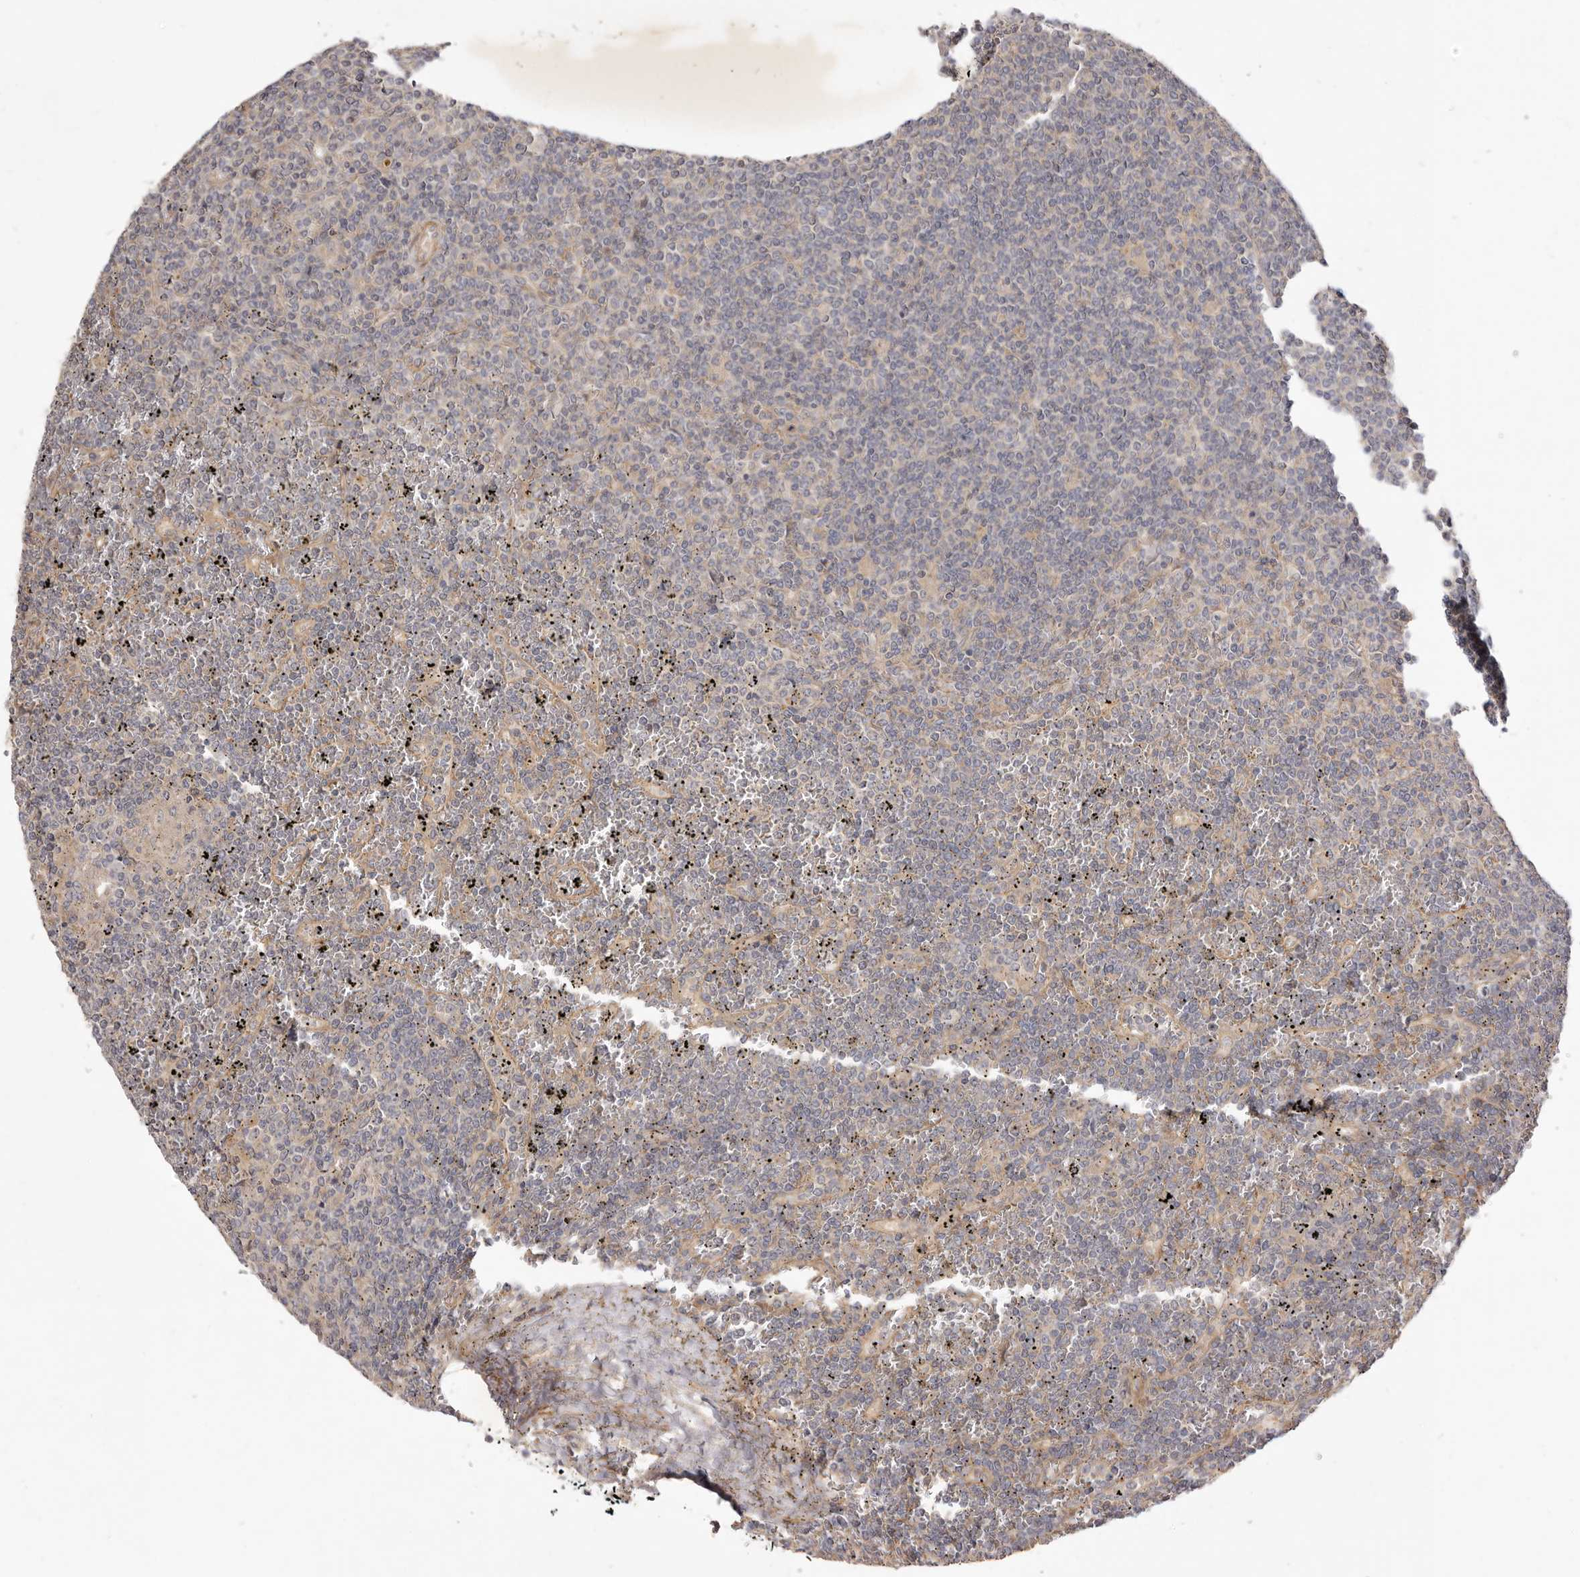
{"staining": {"intensity": "negative", "quantity": "none", "location": "none"}, "tissue": "lymphoma", "cell_type": "Tumor cells", "image_type": "cancer", "snomed": [{"axis": "morphology", "description": "Malignant lymphoma, non-Hodgkin's type, Low grade"}, {"axis": "topography", "description": "Spleen"}], "caption": "There is no significant staining in tumor cells of malignant lymphoma, non-Hodgkin's type (low-grade).", "gene": "ADAMTS9", "patient": {"sex": "female", "age": 19}}